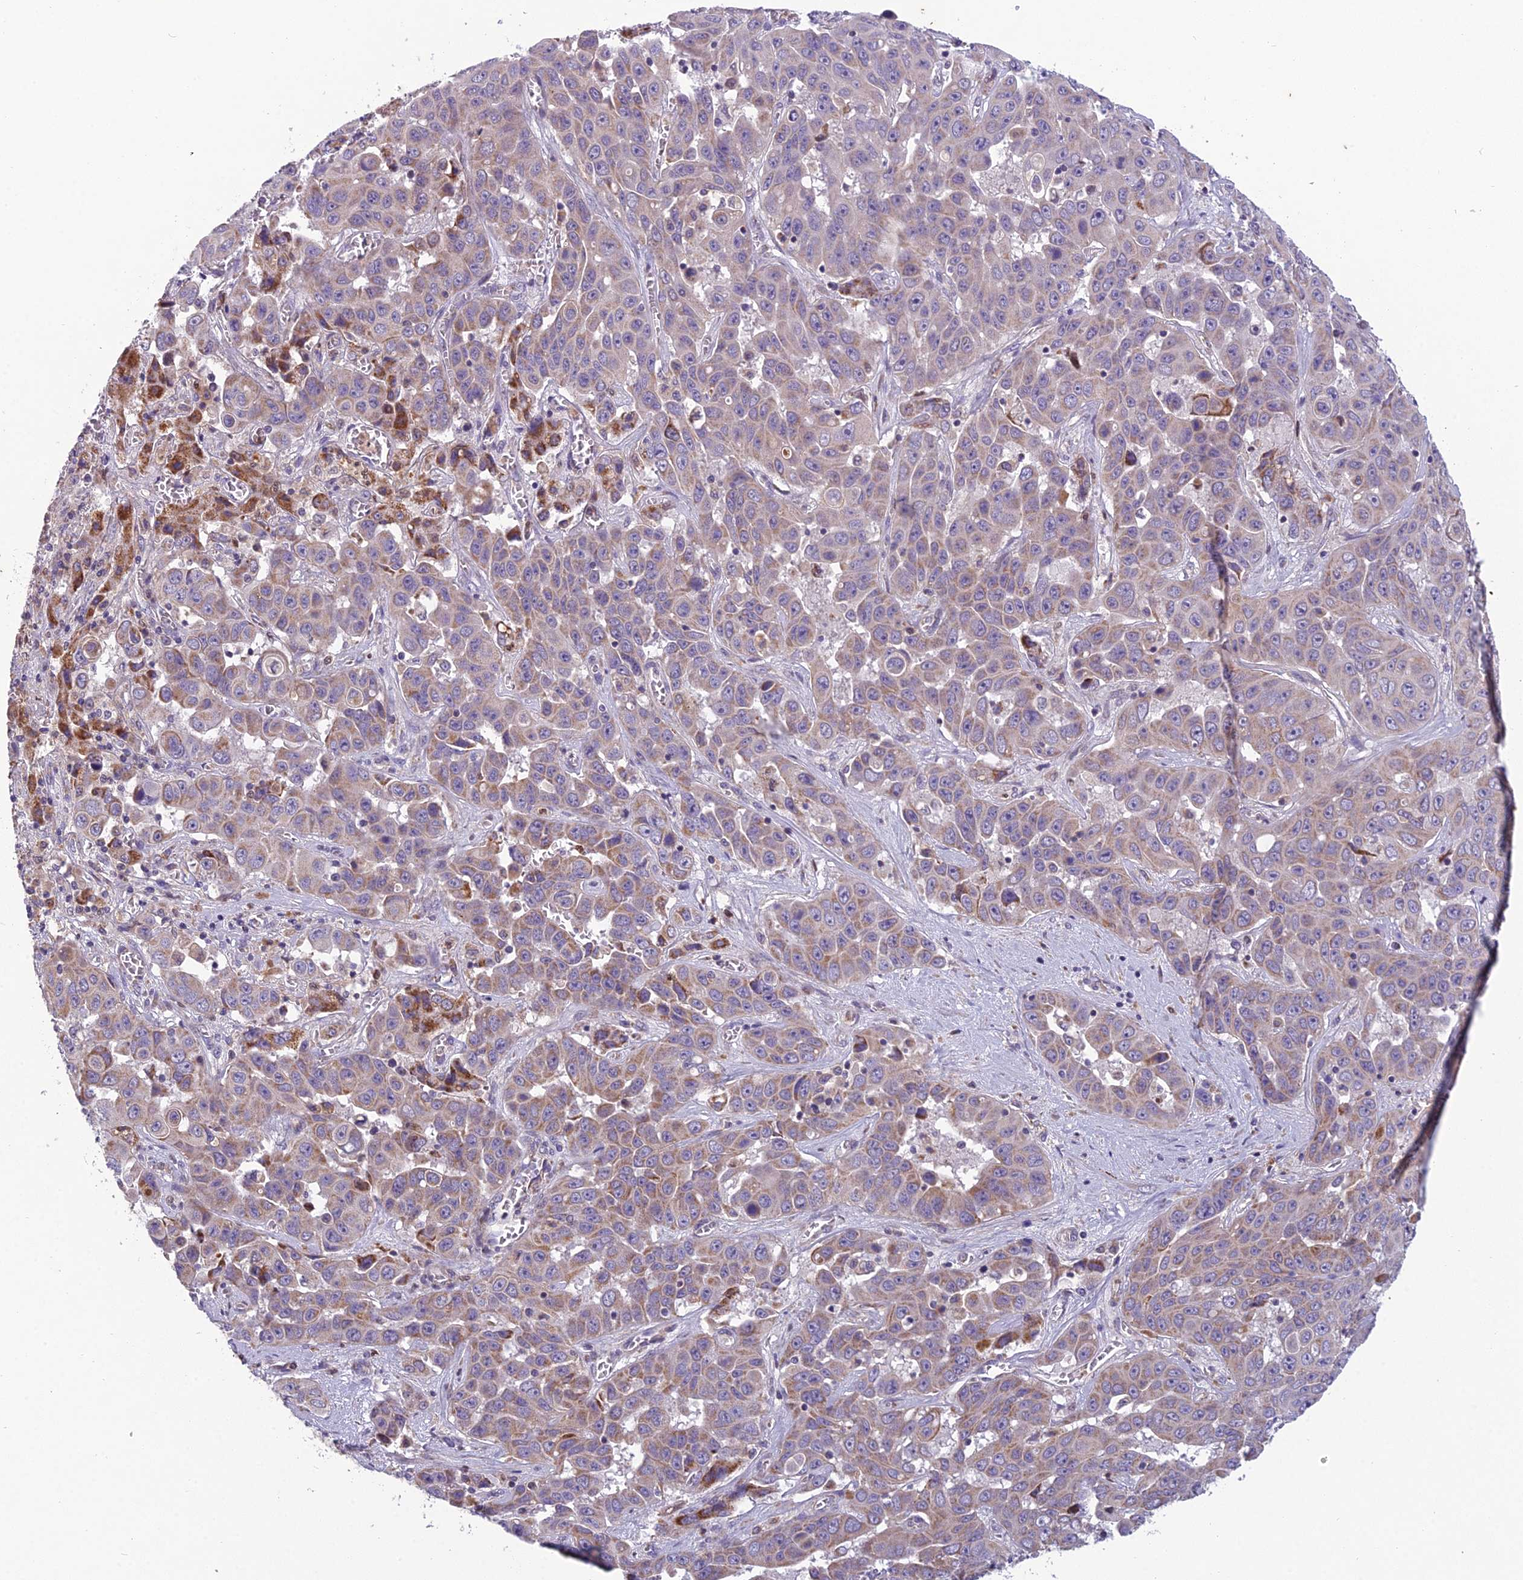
{"staining": {"intensity": "weak", "quantity": "25%-75%", "location": "cytoplasmic/membranous"}, "tissue": "liver cancer", "cell_type": "Tumor cells", "image_type": "cancer", "snomed": [{"axis": "morphology", "description": "Cholangiocarcinoma"}, {"axis": "topography", "description": "Liver"}], "caption": "Protein positivity by immunohistochemistry displays weak cytoplasmic/membranous positivity in about 25%-75% of tumor cells in liver cholangiocarcinoma.", "gene": "ENSG00000188897", "patient": {"sex": "female", "age": 52}}